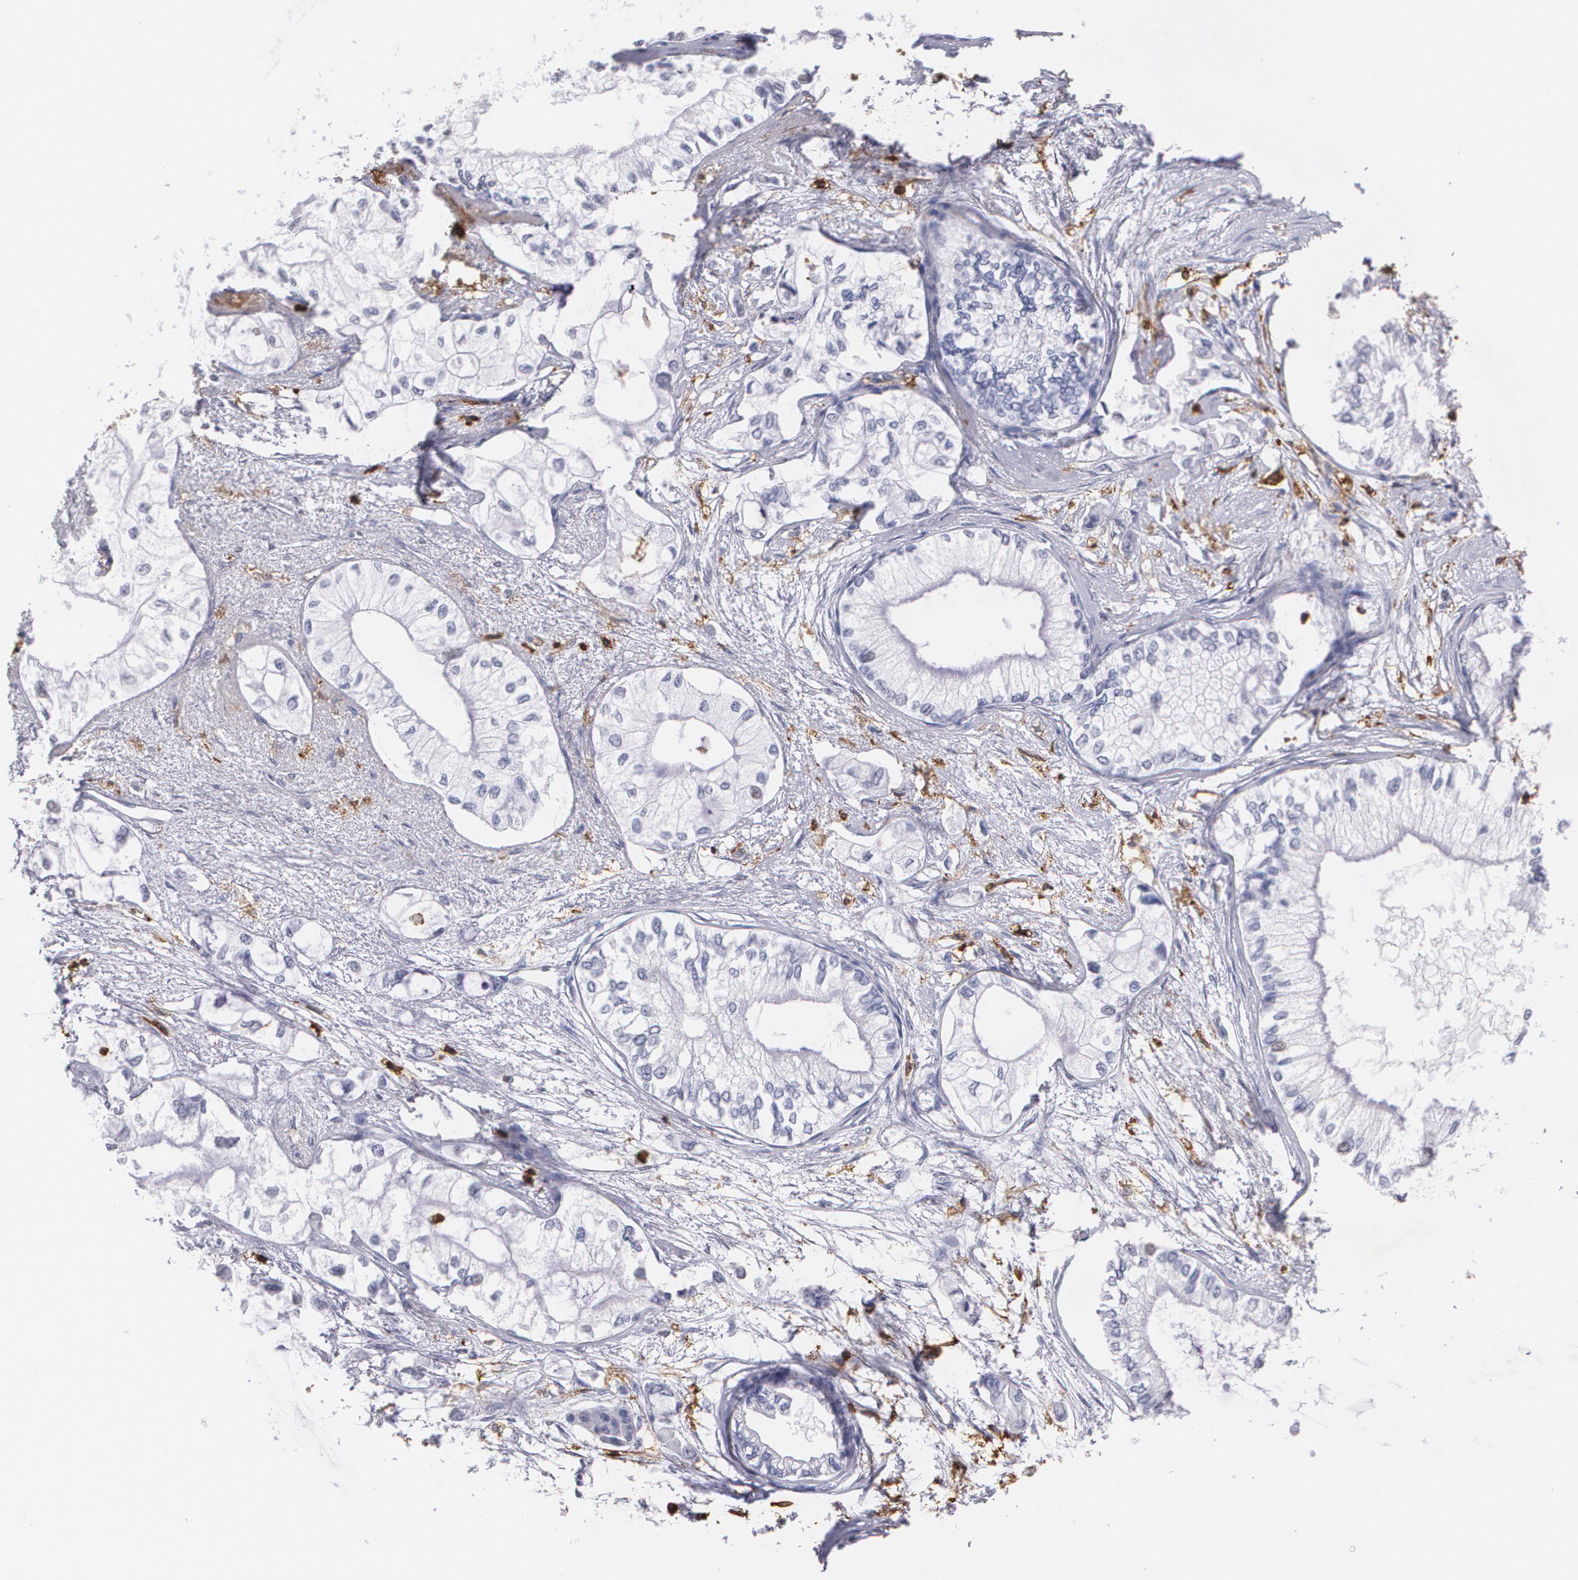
{"staining": {"intensity": "negative", "quantity": "none", "location": "none"}, "tissue": "pancreatic cancer", "cell_type": "Tumor cells", "image_type": "cancer", "snomed": [{"axis": "morphology", "description": "Adenocarcinoma, NOS"}, {"axis": "topography", "description": "Pancreas"}], "caption": "The immunohistochemistry (IHC) image has no significant expression in tumor cells of pancreatic cancer tissue. (DAB (3,3'-diaminobenzidine) immunohistochemistry with hematoxylin counter stain).", "gene": "PTPRC", "patient": {"sex": "male", "age": 79}}